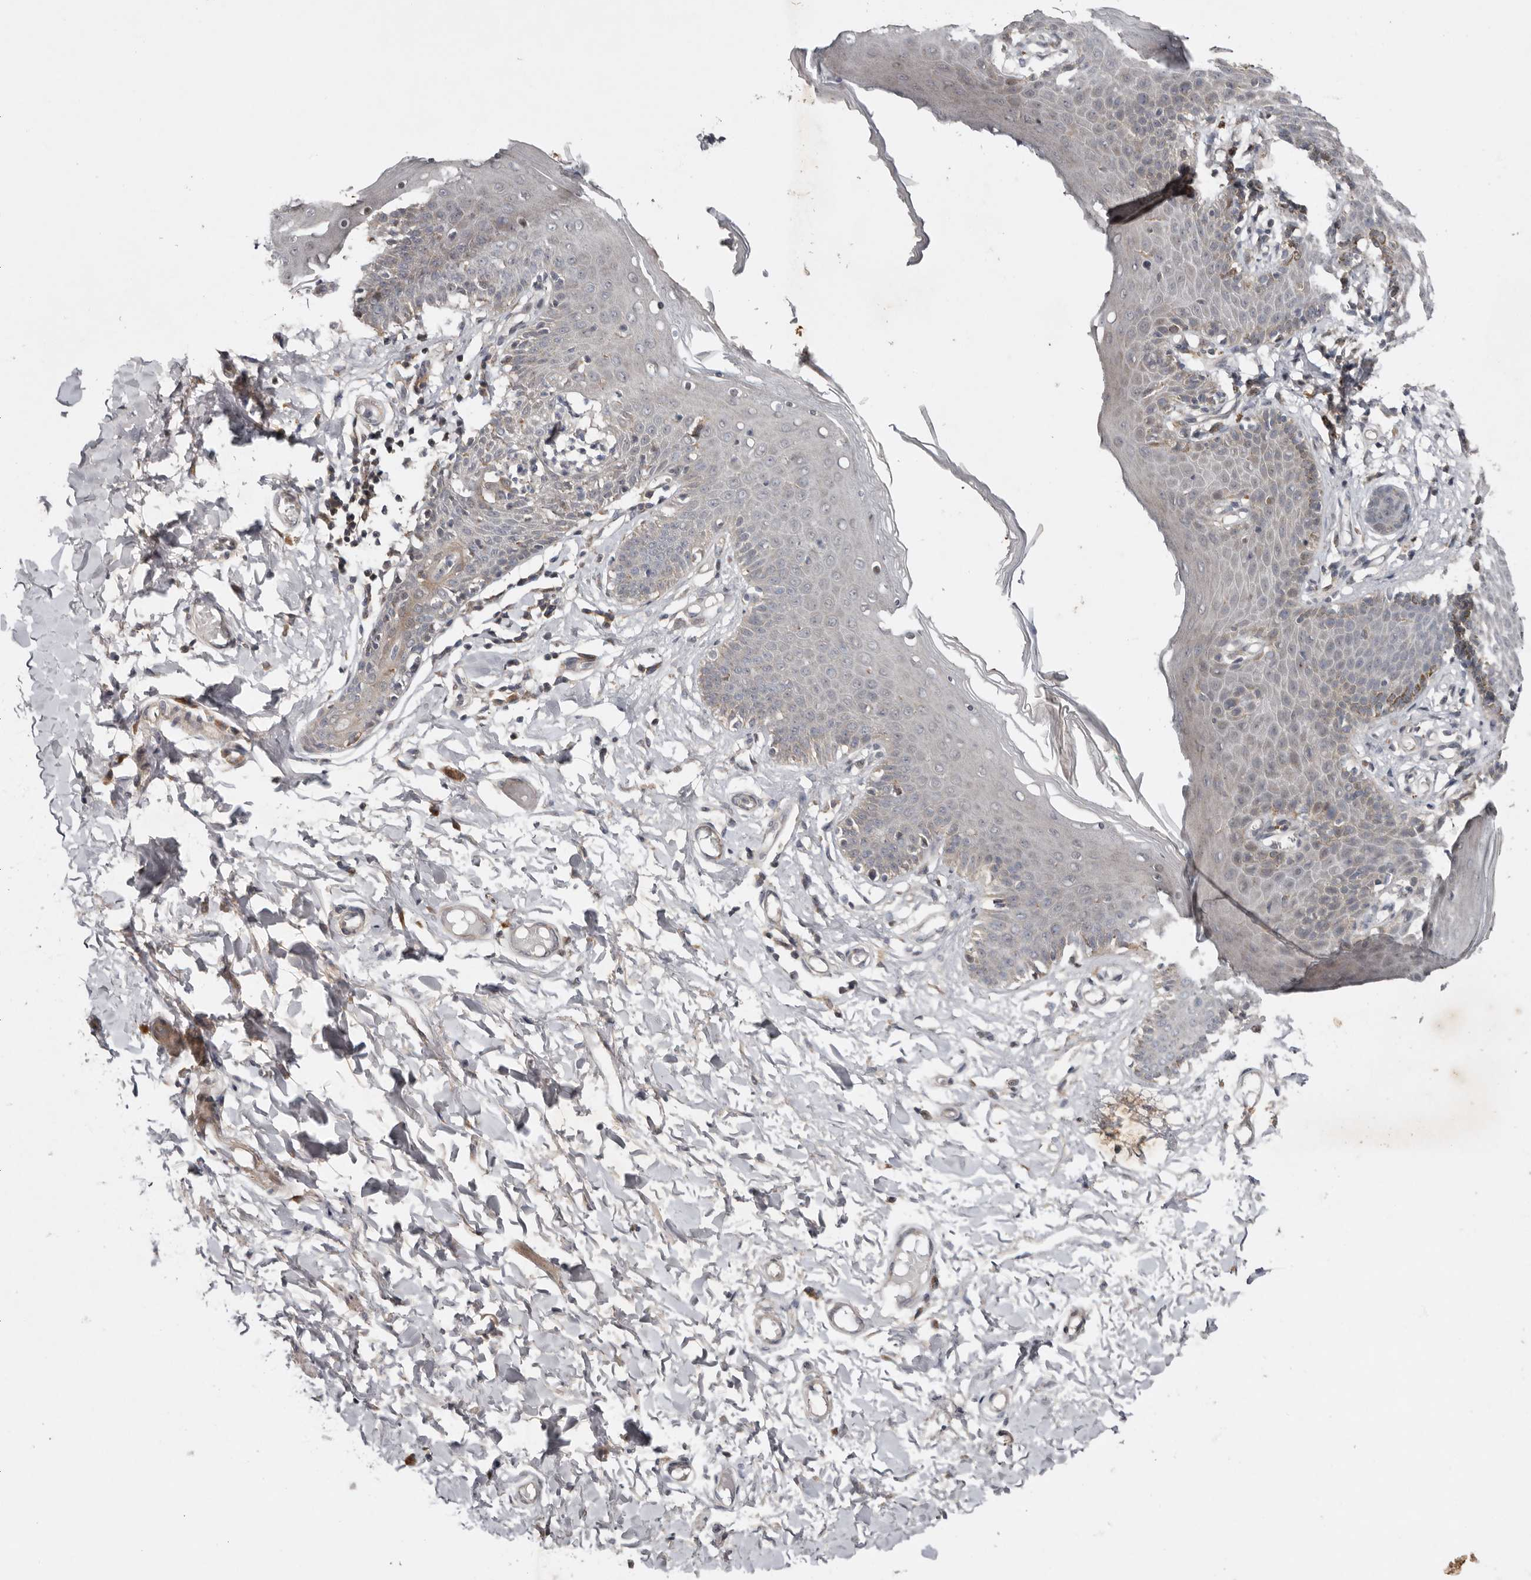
{"staining": {"intensity": "weak", "quantity": "<25%", "location": "cytoplasmic/membranous"}, "tissue": "skin", "cell_type": "Epidermal cells", "image_type": "normal", "snomed": [{"axis": "morphology", "description": "Normal tissue, NOS"}, {"axis": "topography", "description": "Vulva"}], "caption": "A high-resolution image shows immunohistochemistry staining of unremarkable skin, which shows no significant positivity in epidermal cells.", "gene": "CHML", "patient": {"sex": "female", "age": 66}}